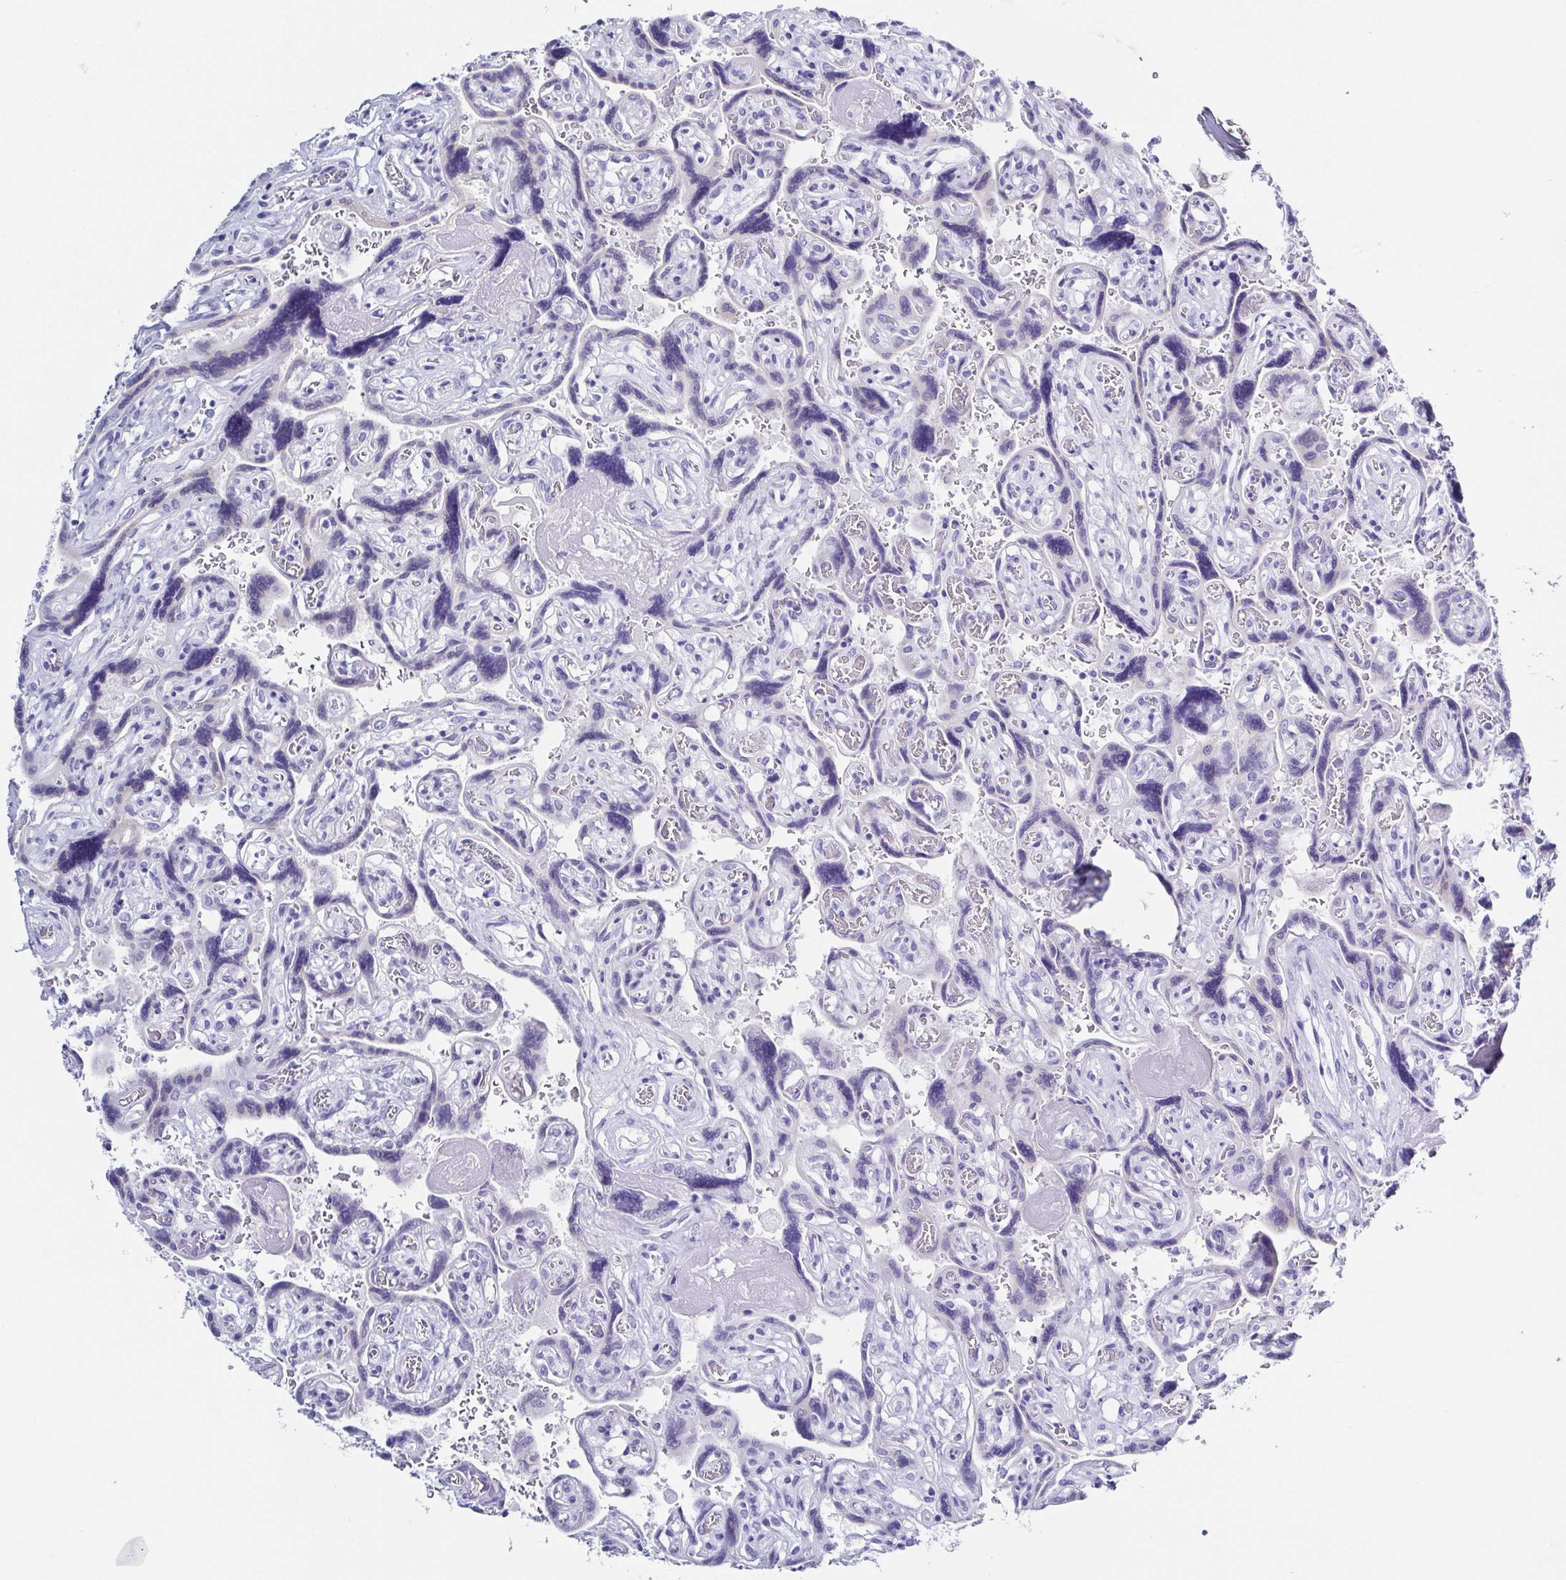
{"staining": {"intensity": "negative", "quantity": "none", "location": "none"}, "tissue": "placenta", "cell_type": "Decidual cells", "image_type": "normal", "snomed": [{"axis": "morphology", "description": "Normal tissue, NOS"}, {"axis": "topography", "description": "Placenta"}], "caption": "High power microscopy histopathology image of an immunohistochemistry histopathology image of unremarkable placenta, revealing no significant positivity in decidual cells. Brightfield microscopy of IHC stained with DAB (3,3'-diaminobenzidine) (brown) and hematoxylin (blue), captured at high magnification.", "gene": "TNNT2", "patient": {"sex": "female", "age": 32}}